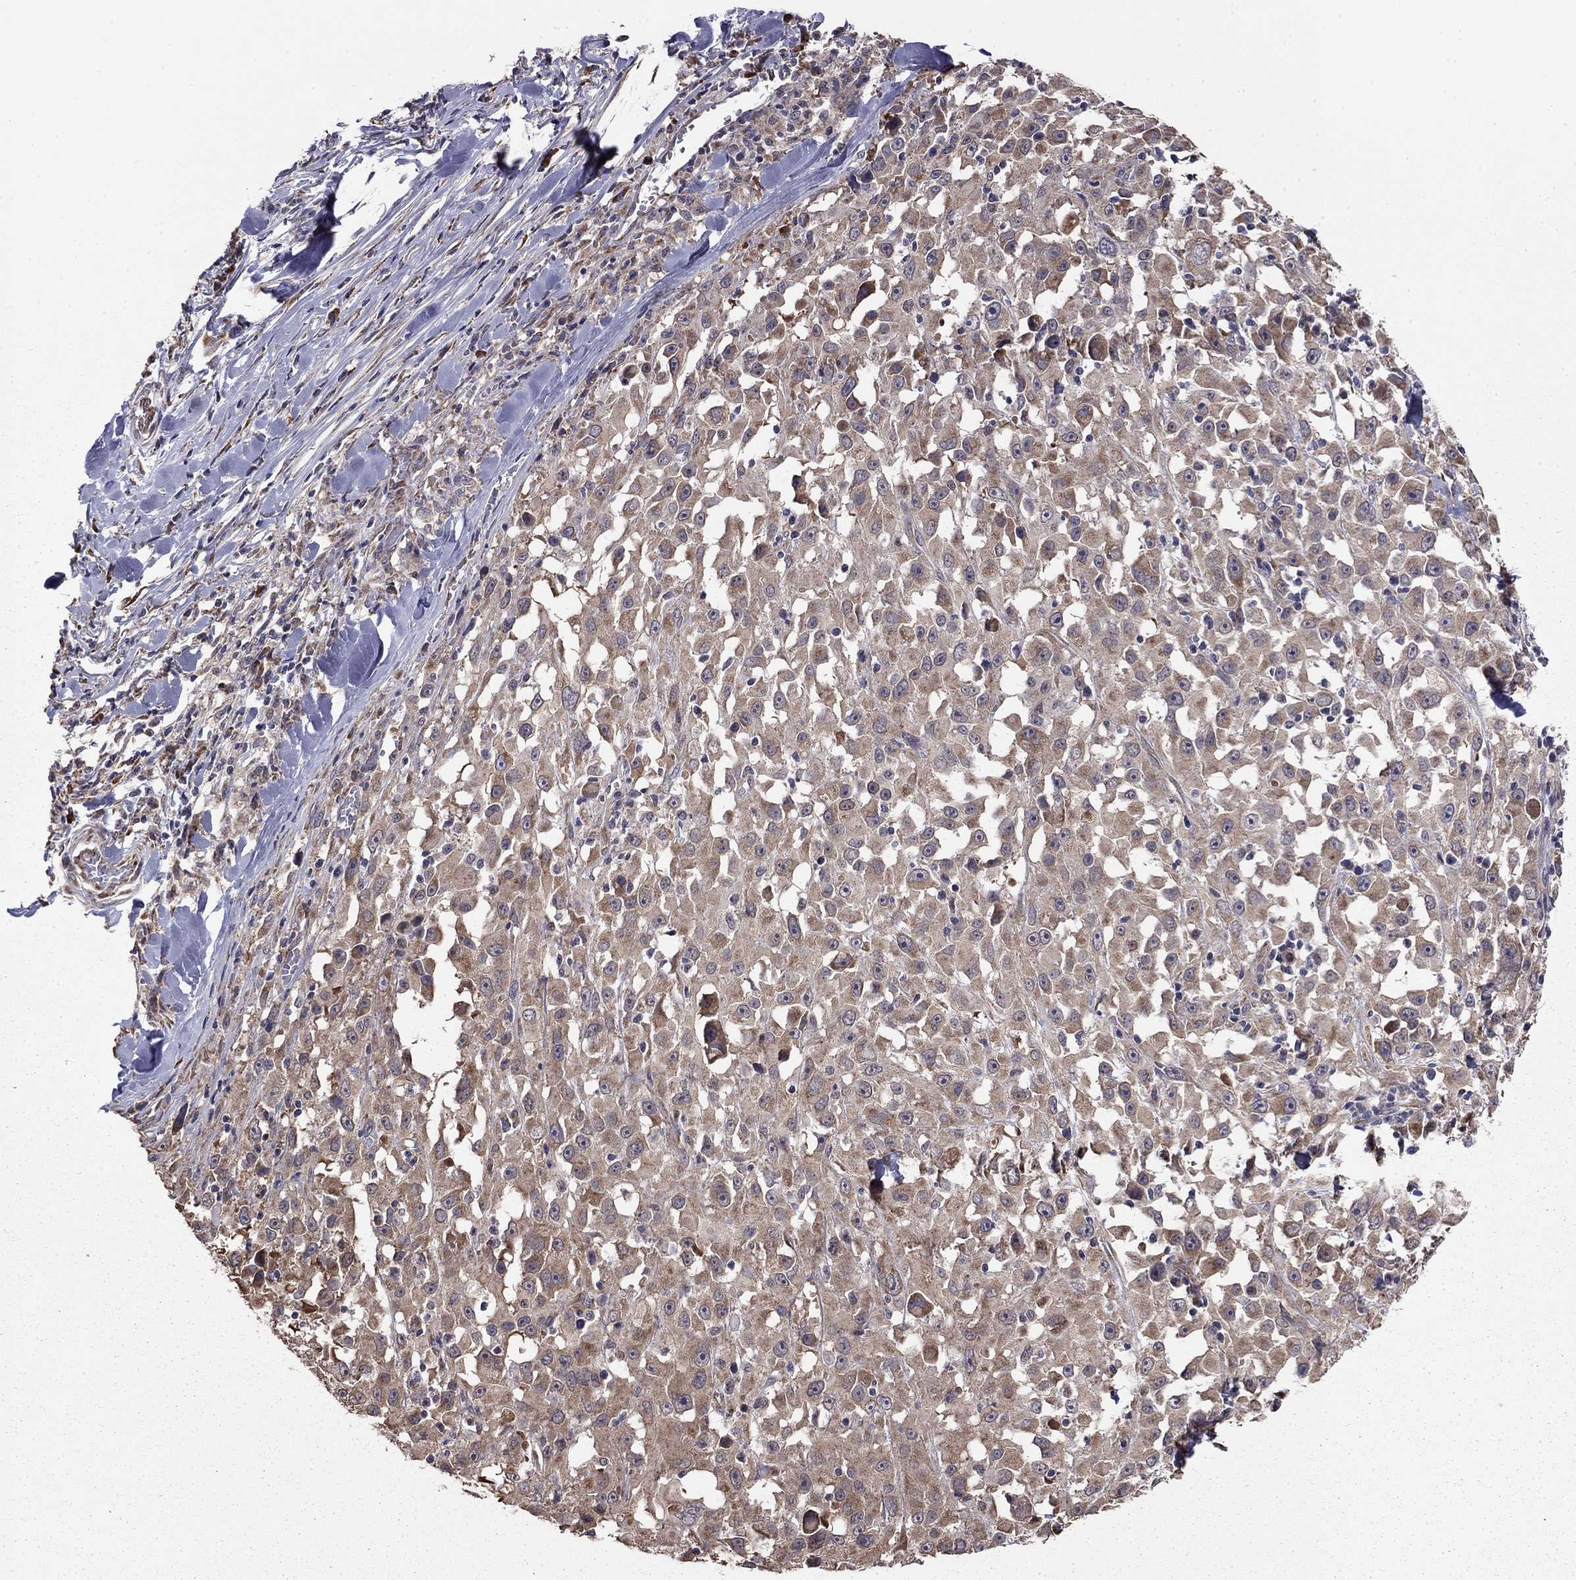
{"staining": {"intensity": "weak", "quantity": "25%-75%", "location": "cytoplasmic/membranous"}, "tissue": "melanoma", "cell_type": "Tumor cells", "image_type": "cancer", "snomed": [{"axis": "morphology", "description": "Malignant melanoma, Metastatic site"}, {"axis": "topography", "description": "Lymph node"}], "caption": "Protein expression analysis of malignant melanoma (metastatic site) demonstrates weak cytoplasmic/membranous staining in about 25%-75% of tumor cells.", "gene": "NKIRAS1", "patient": {"sex": "male", "age": 50}}